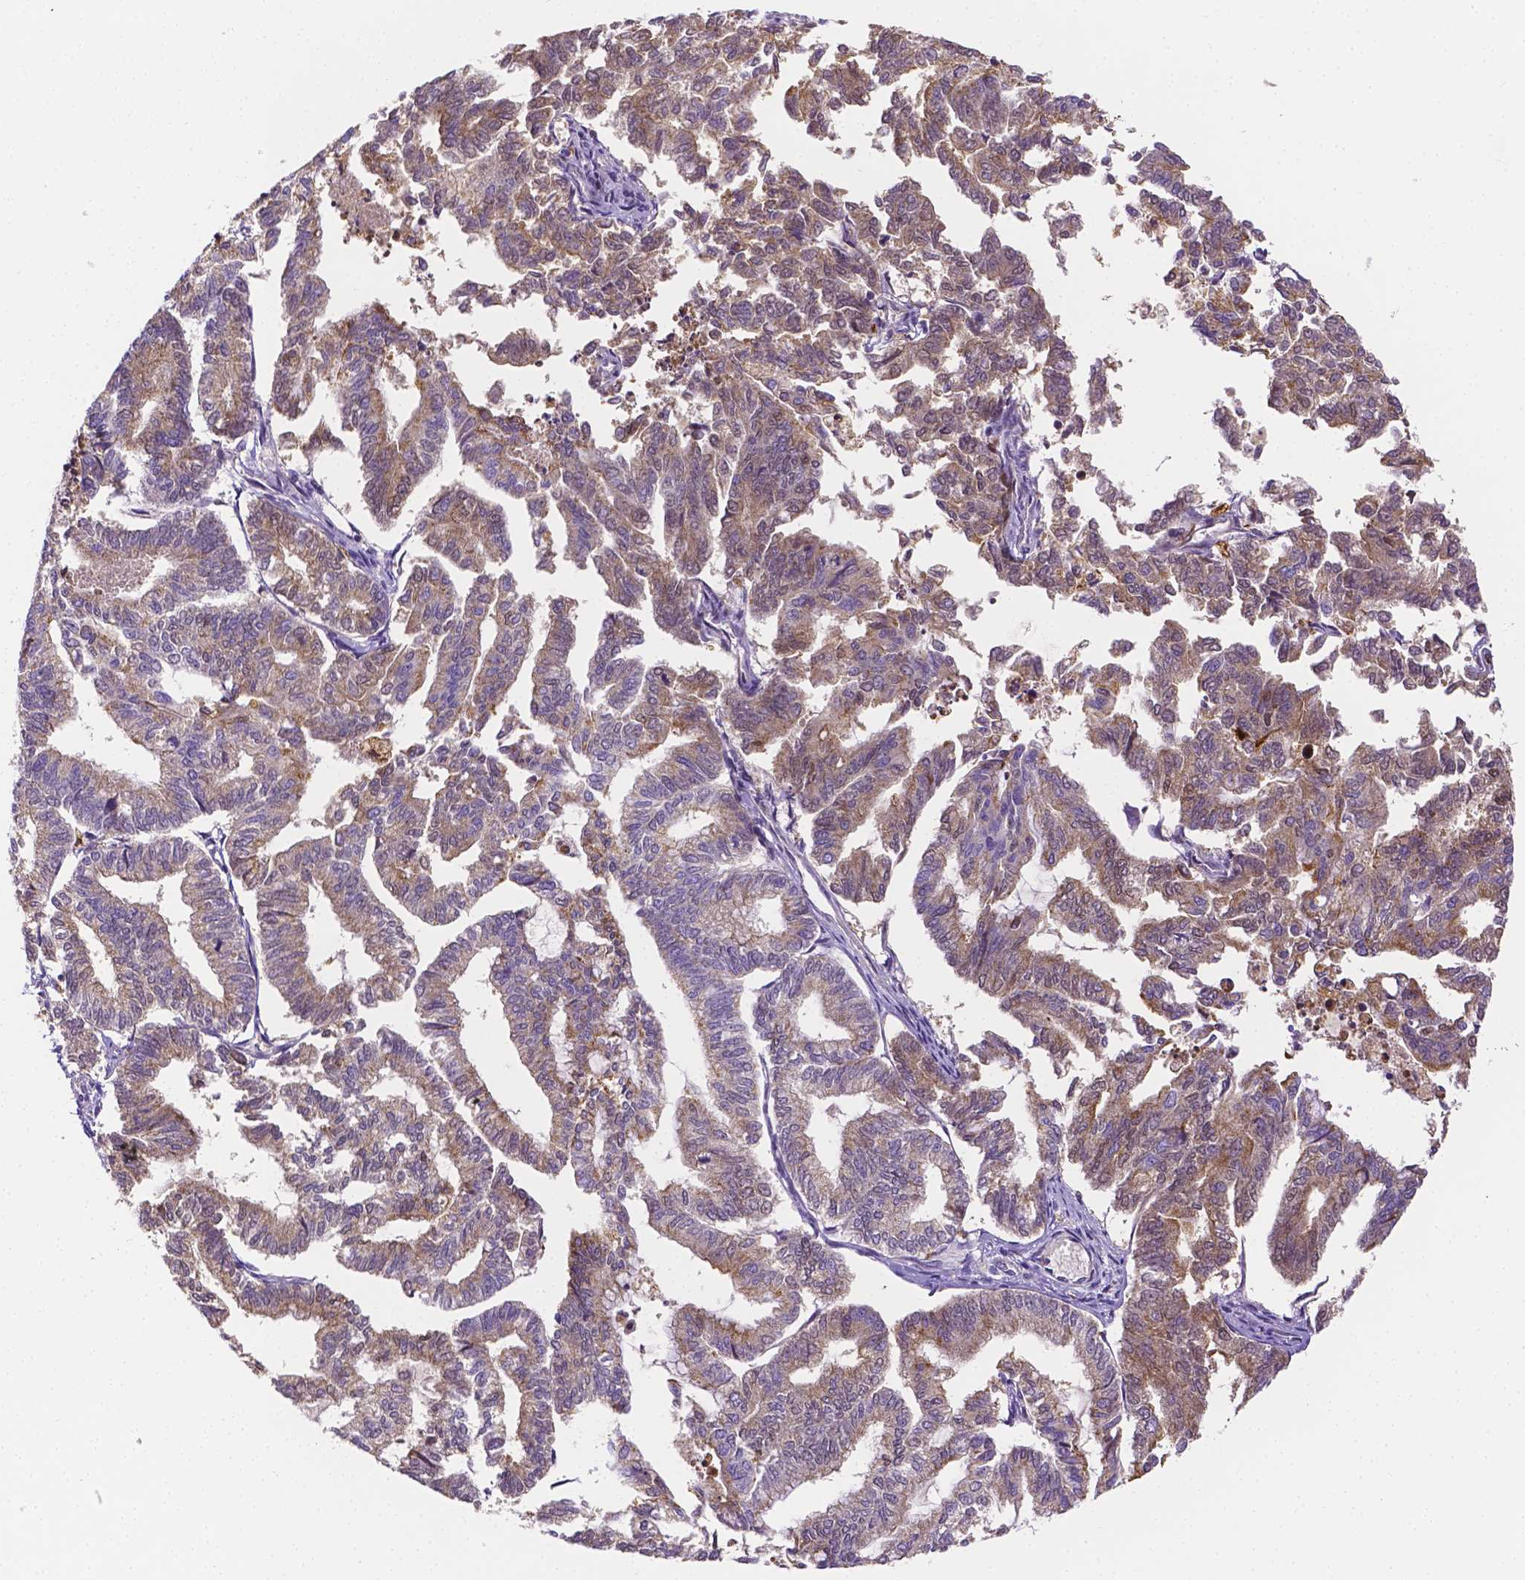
{"staining": {"intensity": "weak", "quantity": ">75%", "location": "cytoplasmic/membranous"}, "tissue": "endometrial cancer", "cell_type": "Tumor cells", "image_type": "cancer", "snomed": [{"axis": "morphology", "description": "Adenocarcinoma, NOS"}, {"axis": "topography", "description": "Endometrium"}], "caption": "Immunohistochemistry image of adenocarcinoma (endometrial) stained for a protein (brown), which demonstrates low levels of weak cytoplasmic/membranous positivity in about >75% of tumor cells.", "gene": "ZNRD2", "patient": {"sex": "female", "age": 79}}